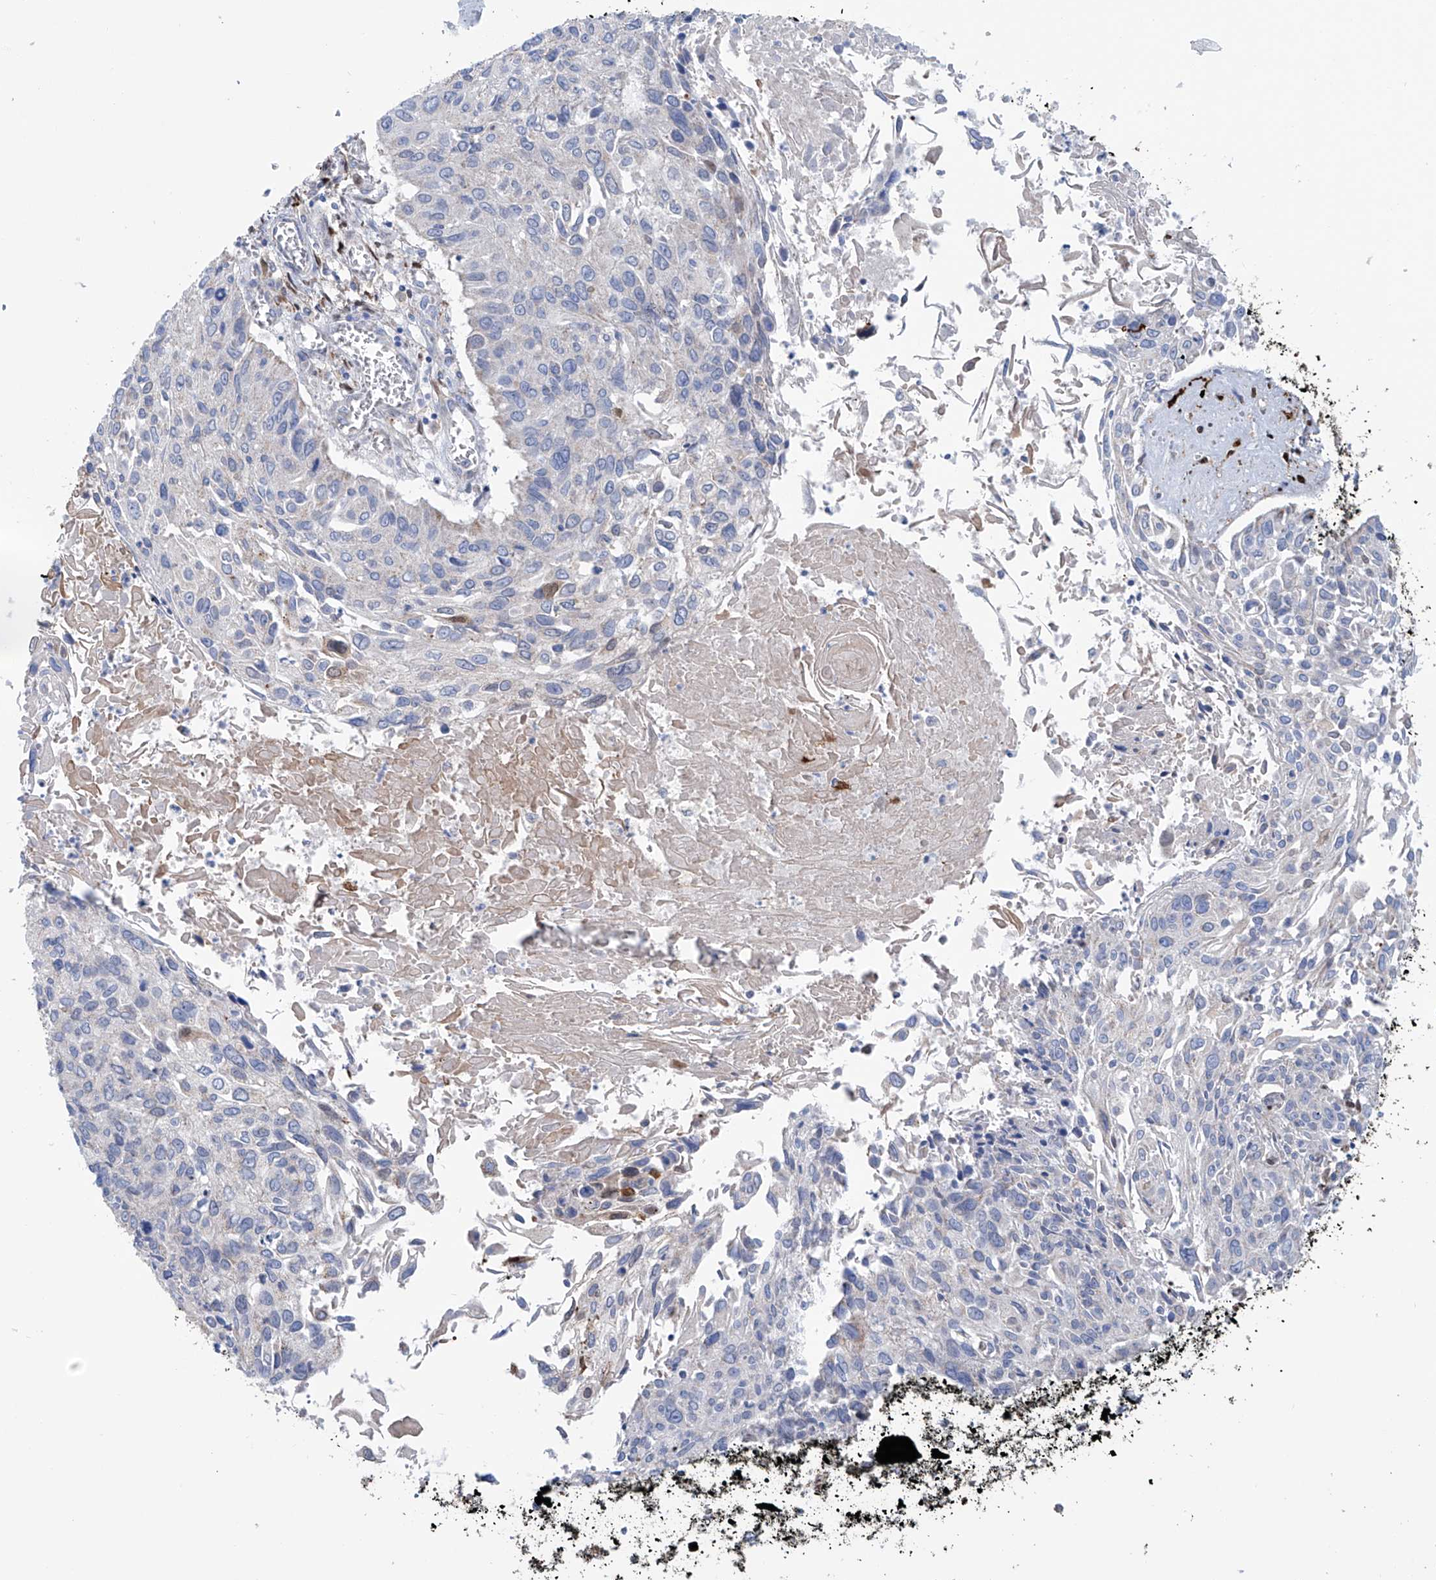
{"staining": {"intensity": "negative", "quantity": "none", "location": "none"}, "tissue": "cervical cancer", "cell_type": "Tumor cells", "image_type": "cancer", "snomed": [{"axis": "morphology", "description": "Squamous cell carcinoma, NOS"}, {"axis": "topography", "description": "Cervix"}], "caption": "Immunohistochemistry (IHC) histopathology image of cervical cancer stained for a protein (brown), which displays no positivity in tumor cells.", "gene": "ALDH6A1", "patient": {"sex": "female", "age": 51}}